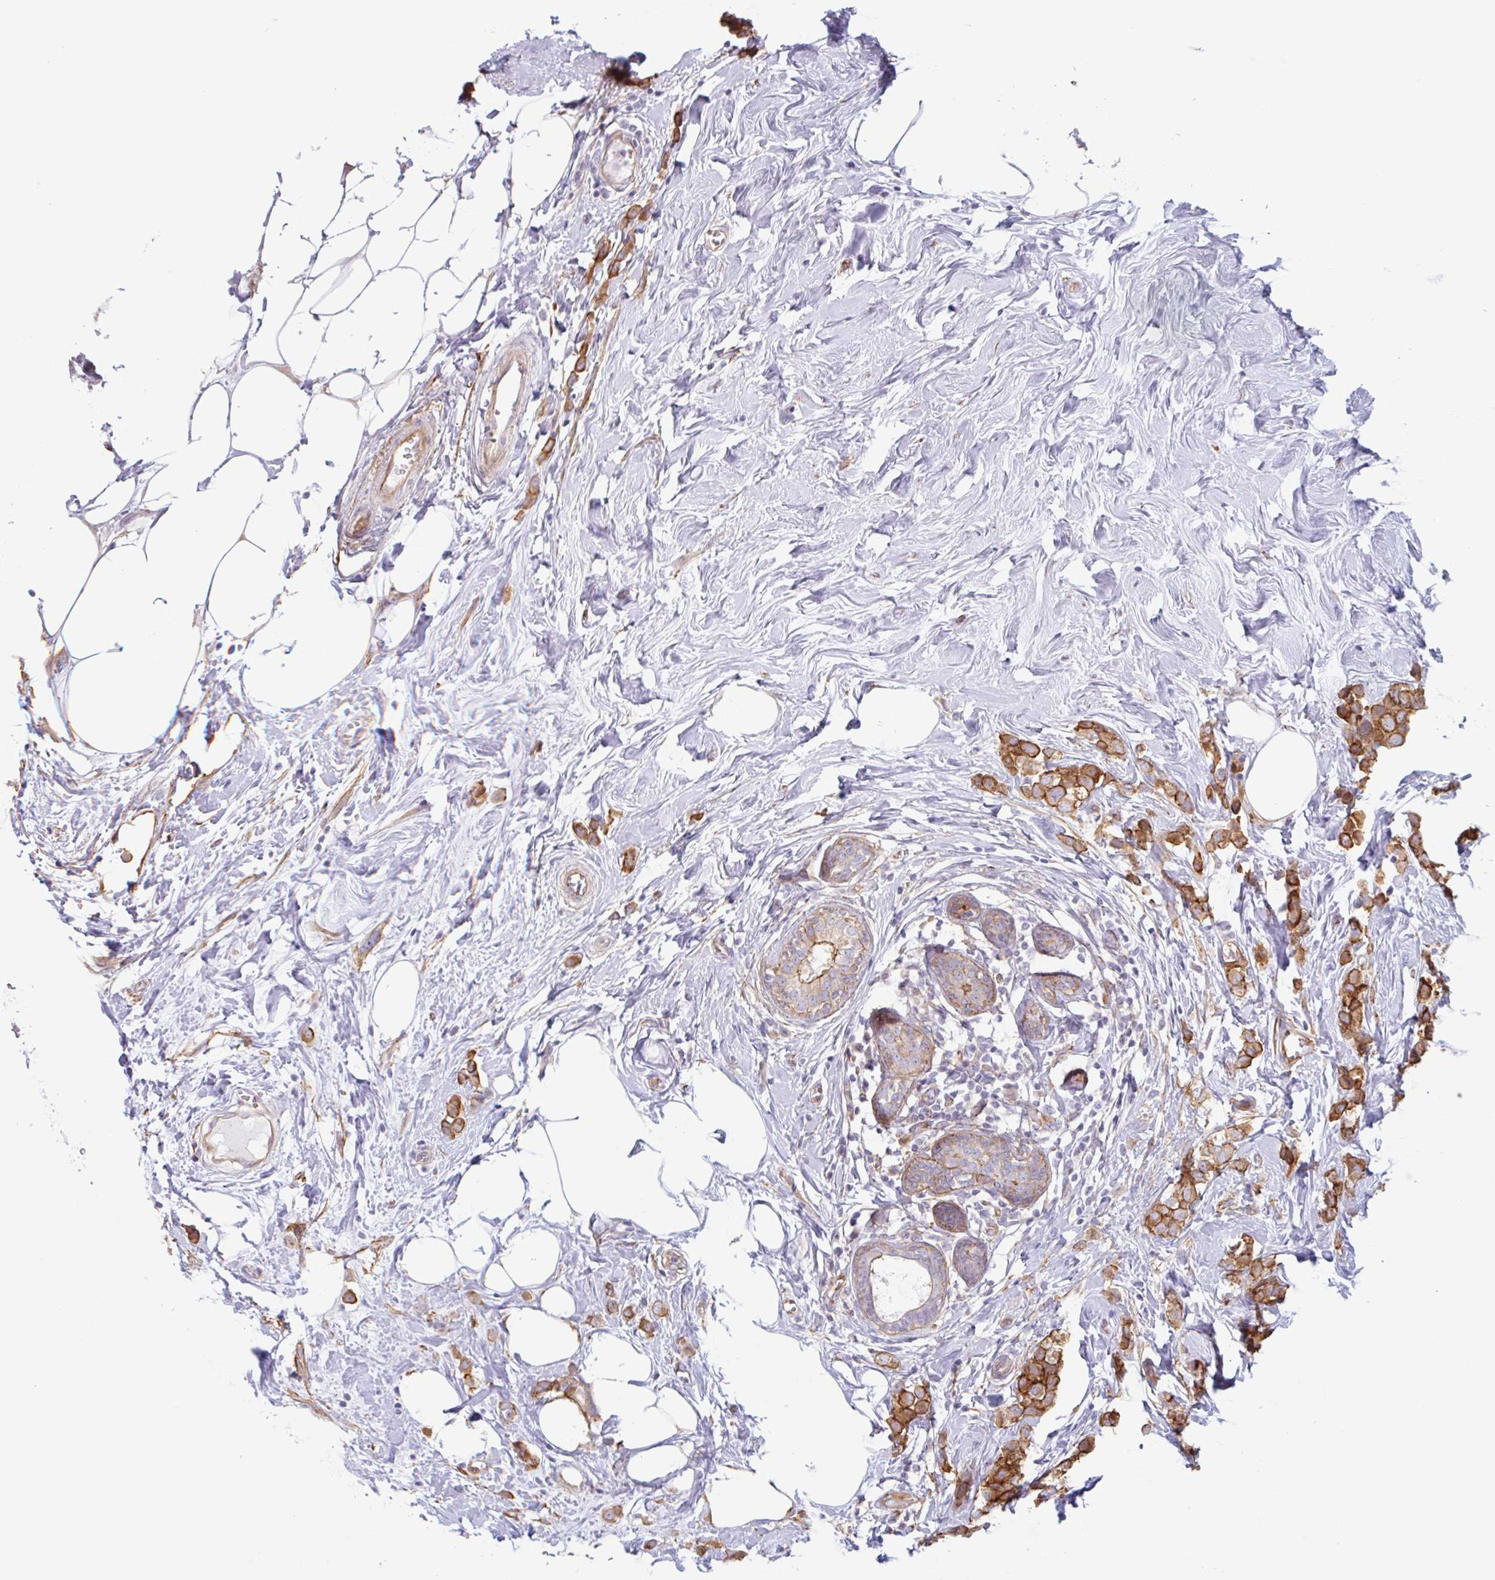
{"staining": {"intensity": "moderate", "quantity": "25%-75%", "location": "cytoplasmic/membranous"}, "tissue": "breast cancer", "cell_type": "Tumor cells", "image_type": "cancer", "snomed": [{"axis": "morphology", "description": "Duct carcinoma"}, {"axis": "topography", "description": "Breast"}], "caption": "Breast cancer (intraductal carcinoma) stained for a protein (brown) demonstrates moderate cytoplasmic/membranous positive positivity in approximately 25%-75% of tumor cells.", "gene": "MYH10", "patient": {"sex": "female", "age": 80}}